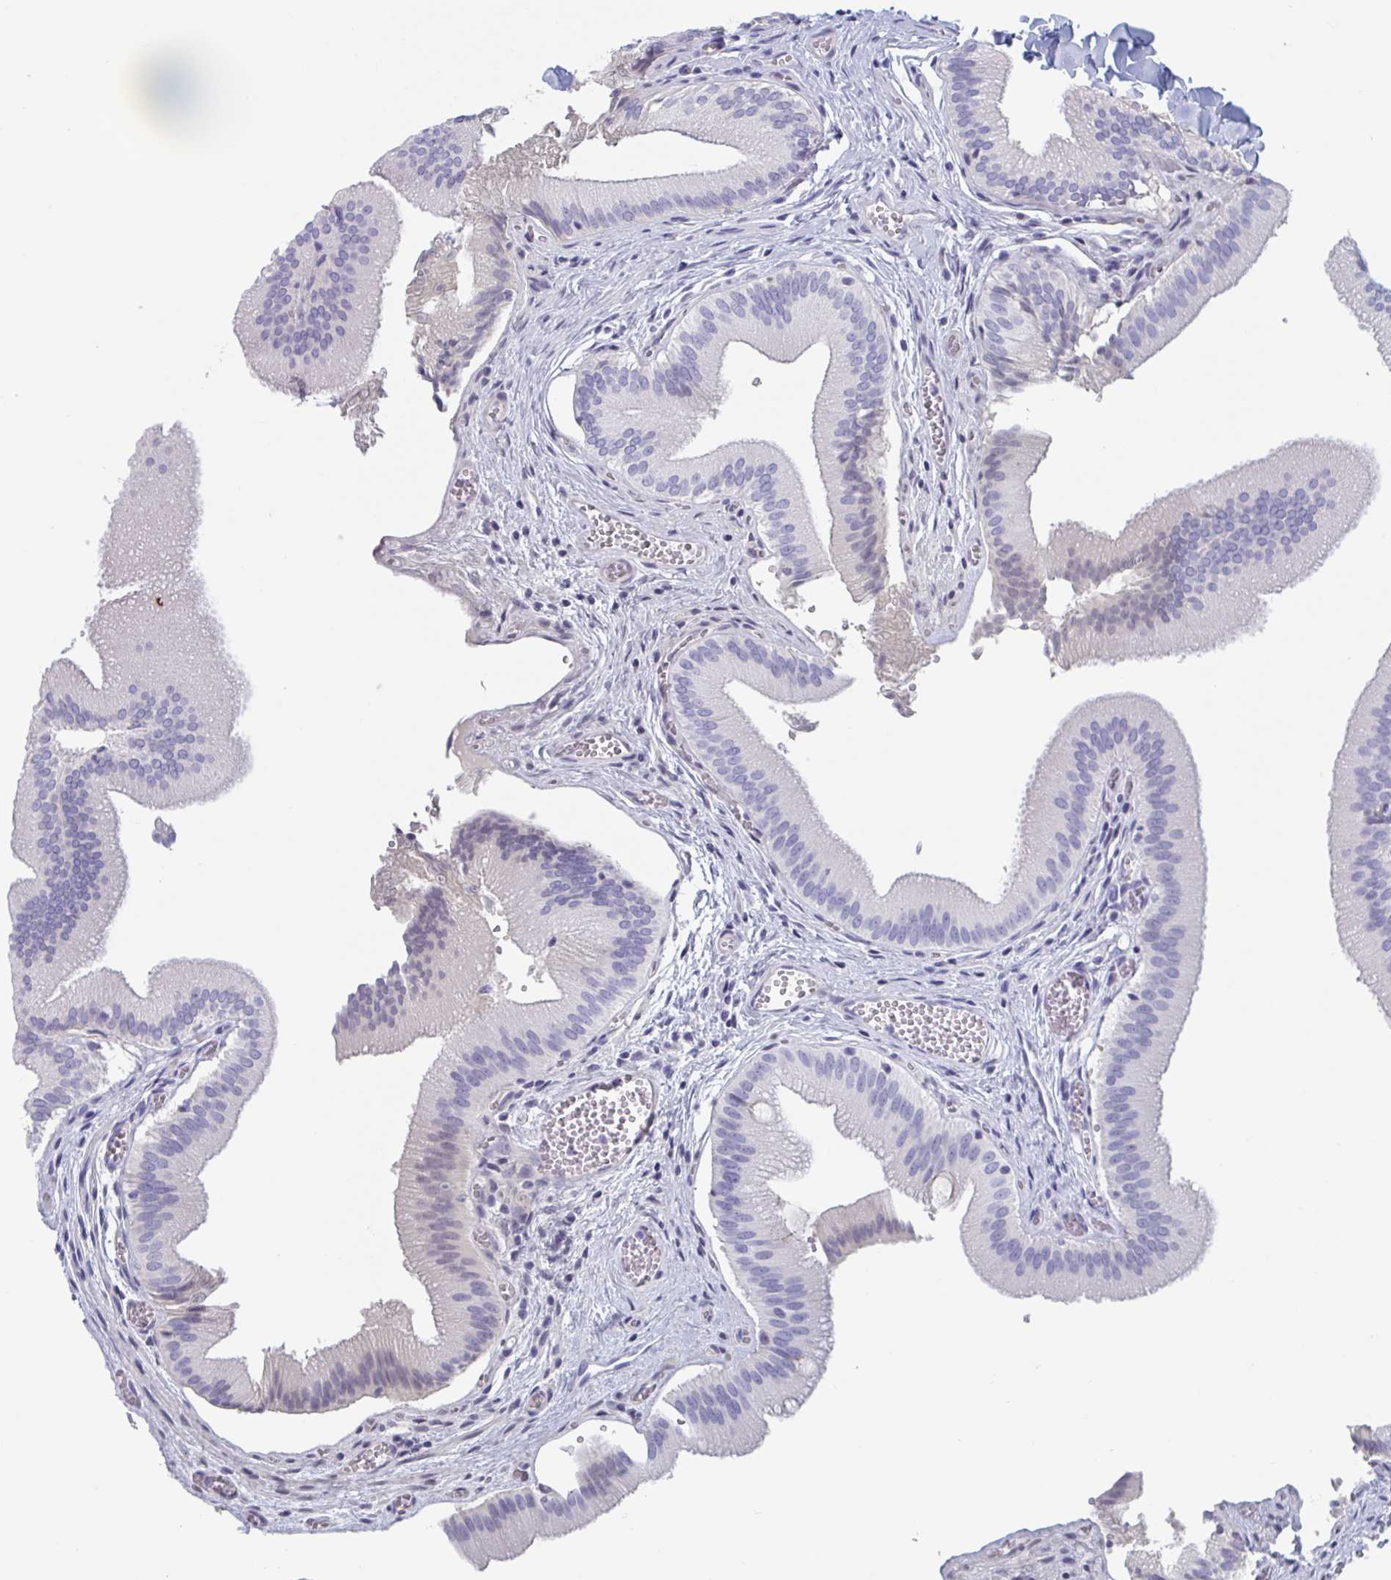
{"staining": {"intensity": "negative", "quantity": "none", "location": "none"}, "tissue": "gallbladder", "cell_type": "Glandular cells", "image_type": "normal", "snomed": [{"axis": "morphology", "description": "Normal tissue, NOS"}, {"axis": "topography", "description": "Gallbladder"}], "caption": "Gallbladder was stained to show a protein in brown. There is no significant staining in glandular cells. Brightfield microscopy of IHC stained with DAB (3,3'-diaminobenzidine) (brown) and hematoxylin (blue), captured at high magnification.", "gene": "DPEP3", "patient": {"sex": "male", "age": 17}}